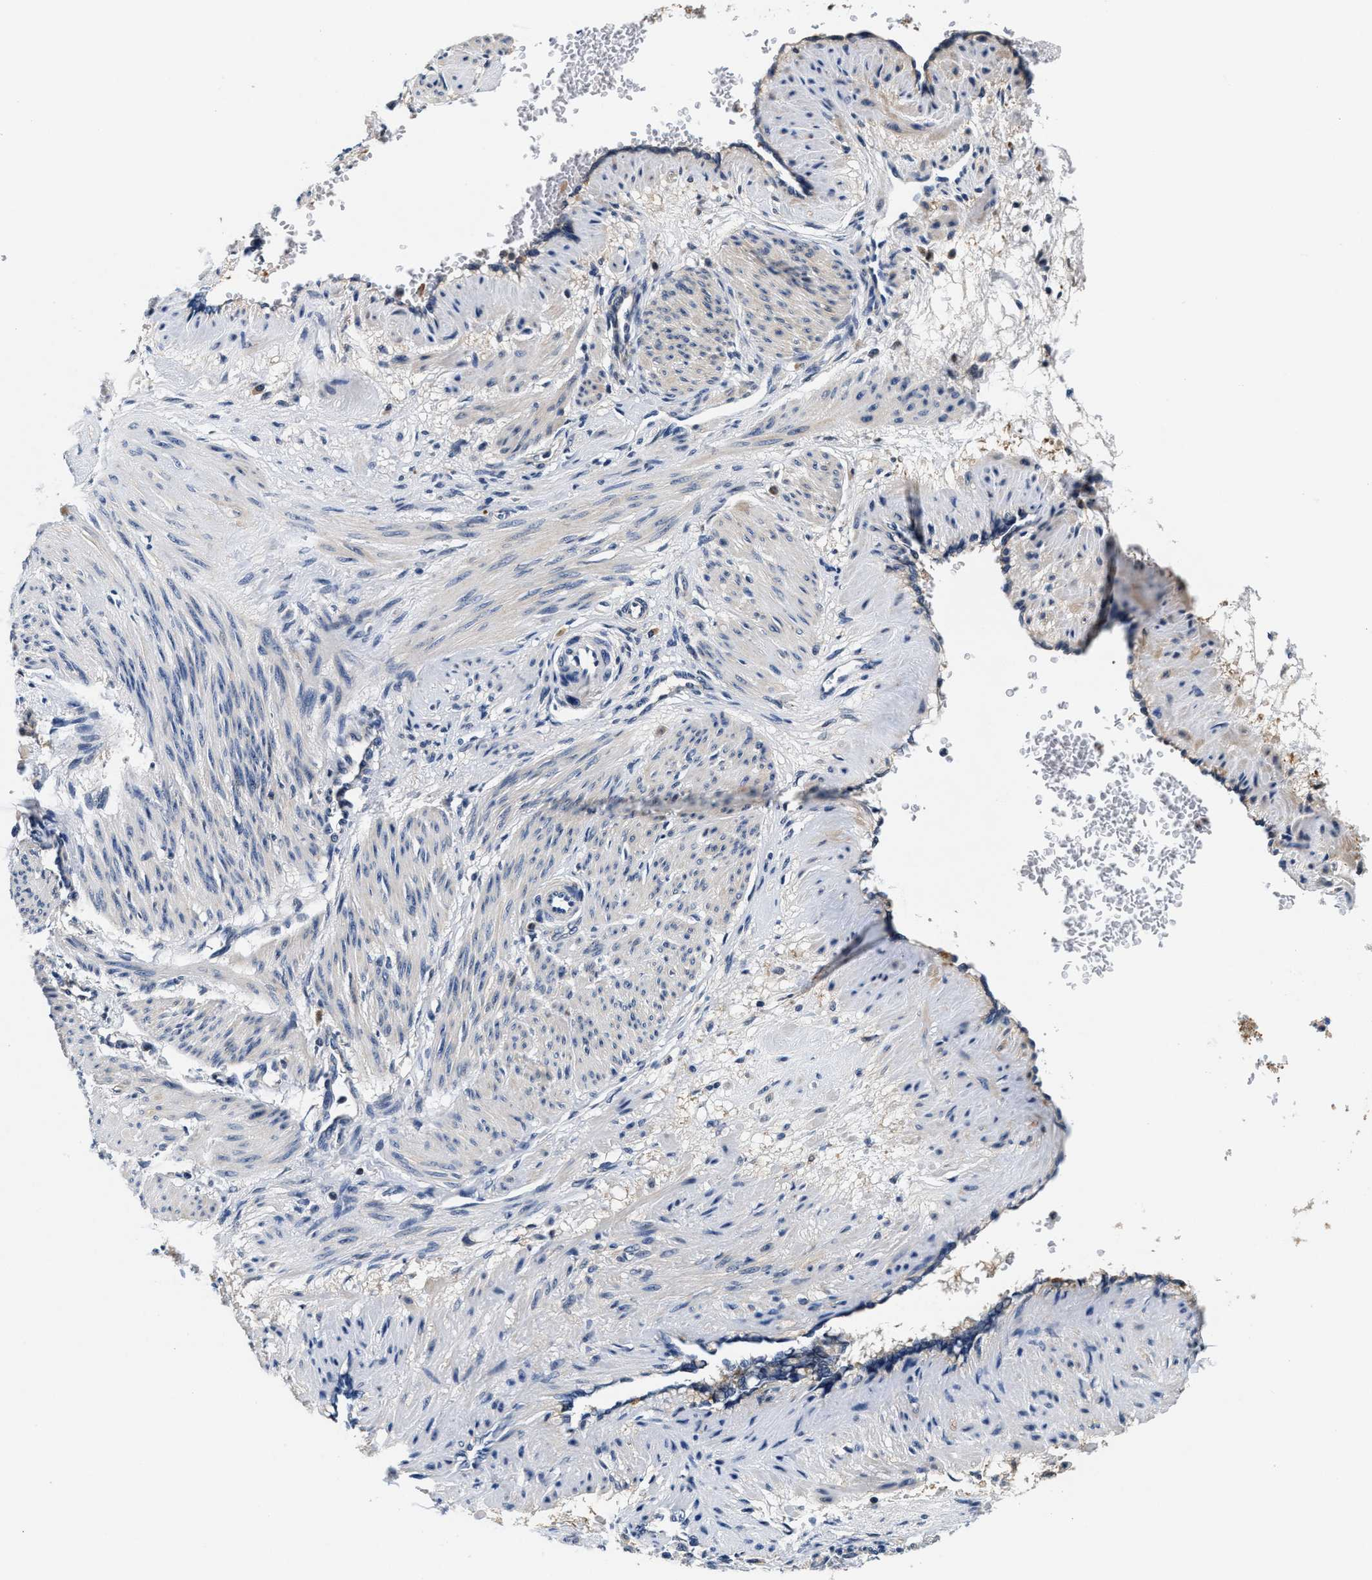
{"staining": {"intensity": "negative", "quantity": "none", "location": "none"}, "tissue": "smooth muscle", "cell_type": "Smooth muscle cells", "image_type": "normal", "snomed": [{"axis": "morphology", "description": "Normal tissue, NOS"}, {"axis": "topography", "description": "Endometrium"}], "caption": "There is no significant positivity in smooth muscle cells of smooth muscle. (Brightfield microscopy of DAB (3,3'-diaminobenzidine) immunohistochemistry (IHC) at high magnification).", "gene": "PHPT1", "patient": {"sex": "female", "age": 33}}